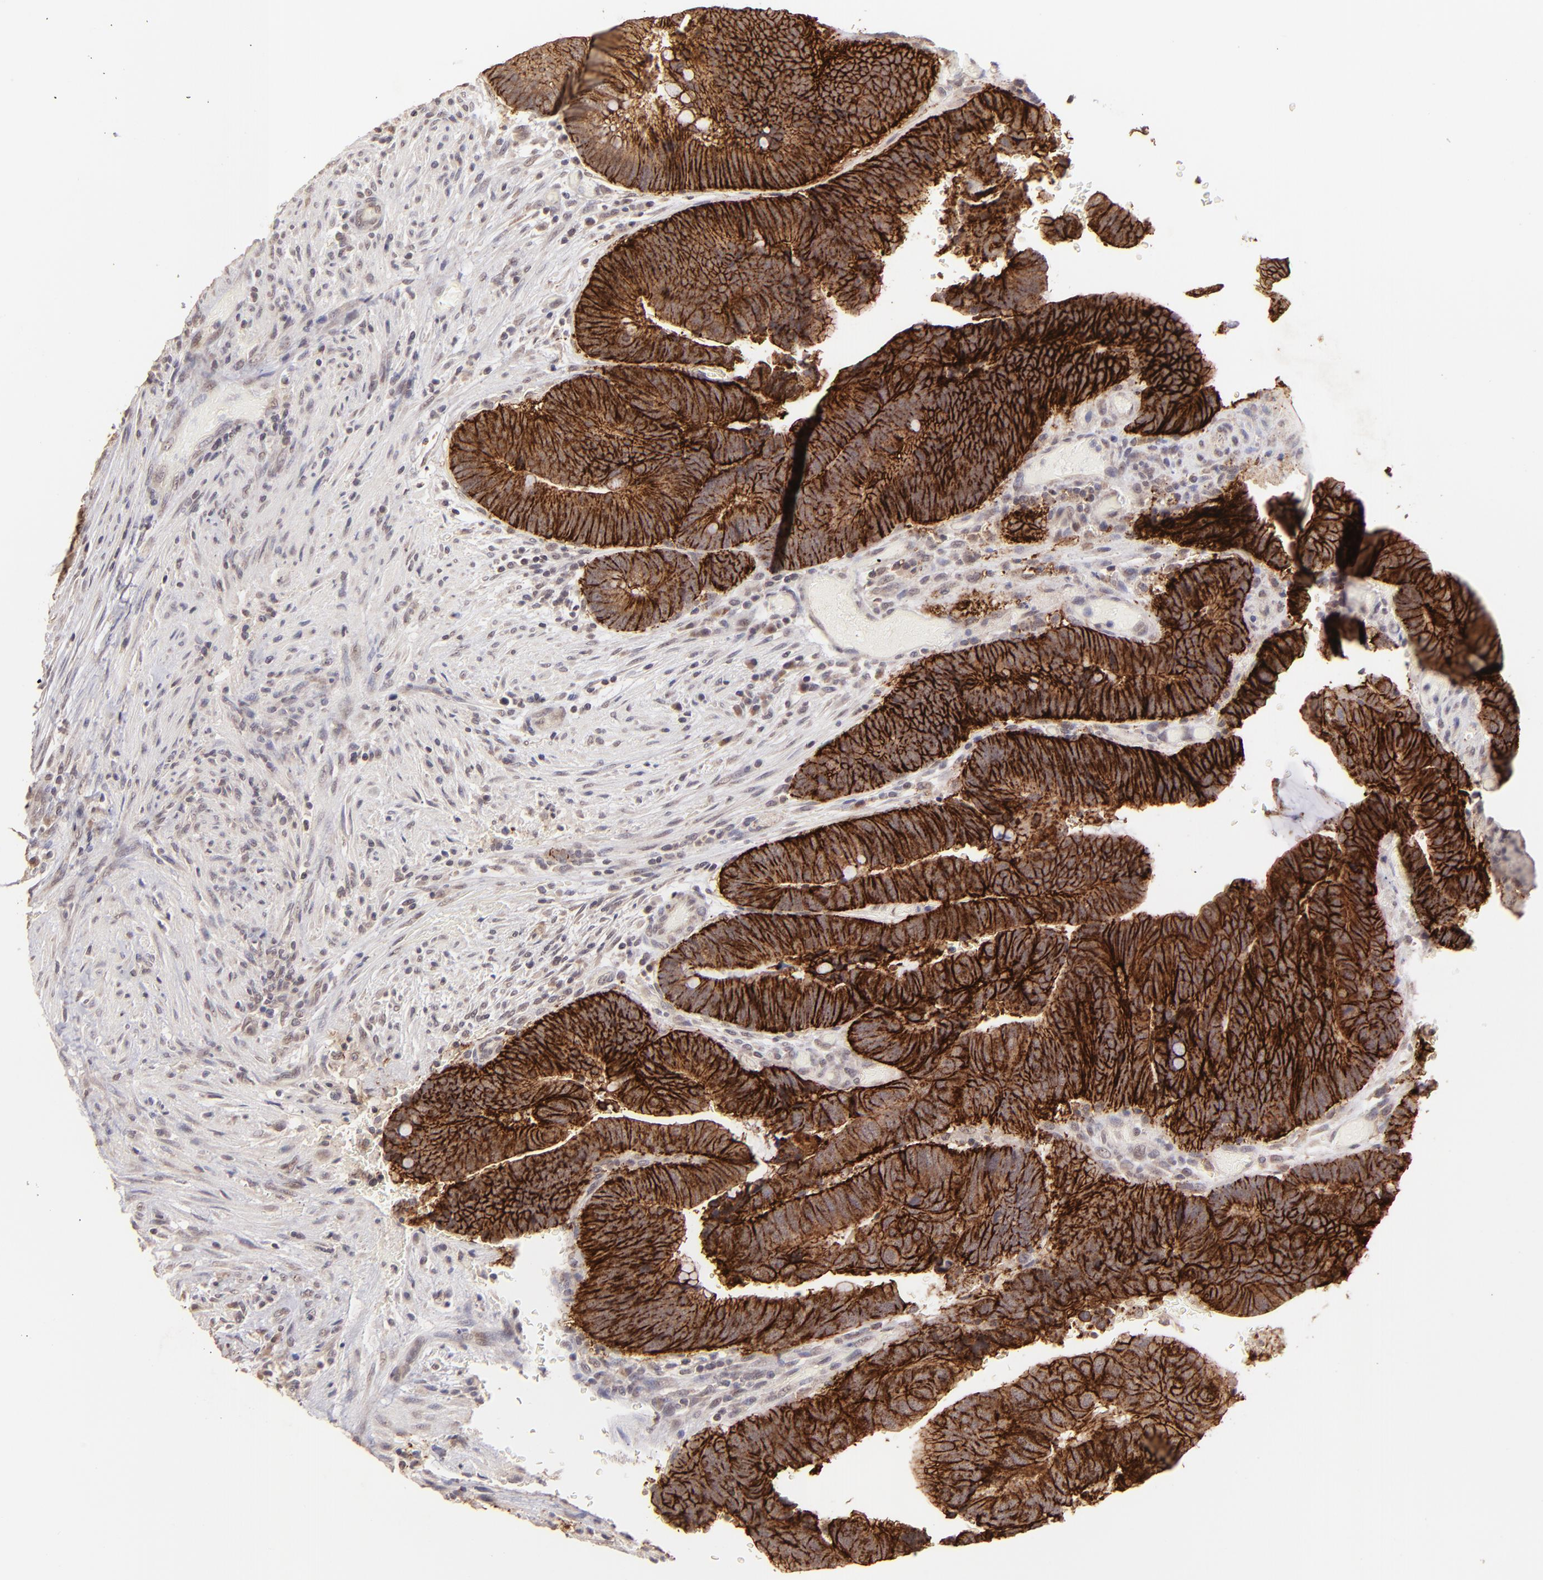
{"staining": {"intensity": "strong", "quantity": ">75%", "location": "cytoplasmic/membranous"}, "tissue": "colorectal cancer", "cell_type": "Tumor cells", "image_type": "cancer", "snomed": [{"axis": "morphology", "description": "Normal tissue, NOS"}, {"axis": "morphology", "description": "Adenocarcinoma, NOS"}, {"axis": "topography", "description": "Rectum"}], "caption": "A brown stain highlights strong cytoplasmic/membranous expression of a protein in colorectal cancer (adenocarcinoma) tumor cells. (IHC, brightfield microscopy, high magnification).", "gene": "CLDN1", "patient": {"sex": "male", "age": 92}}